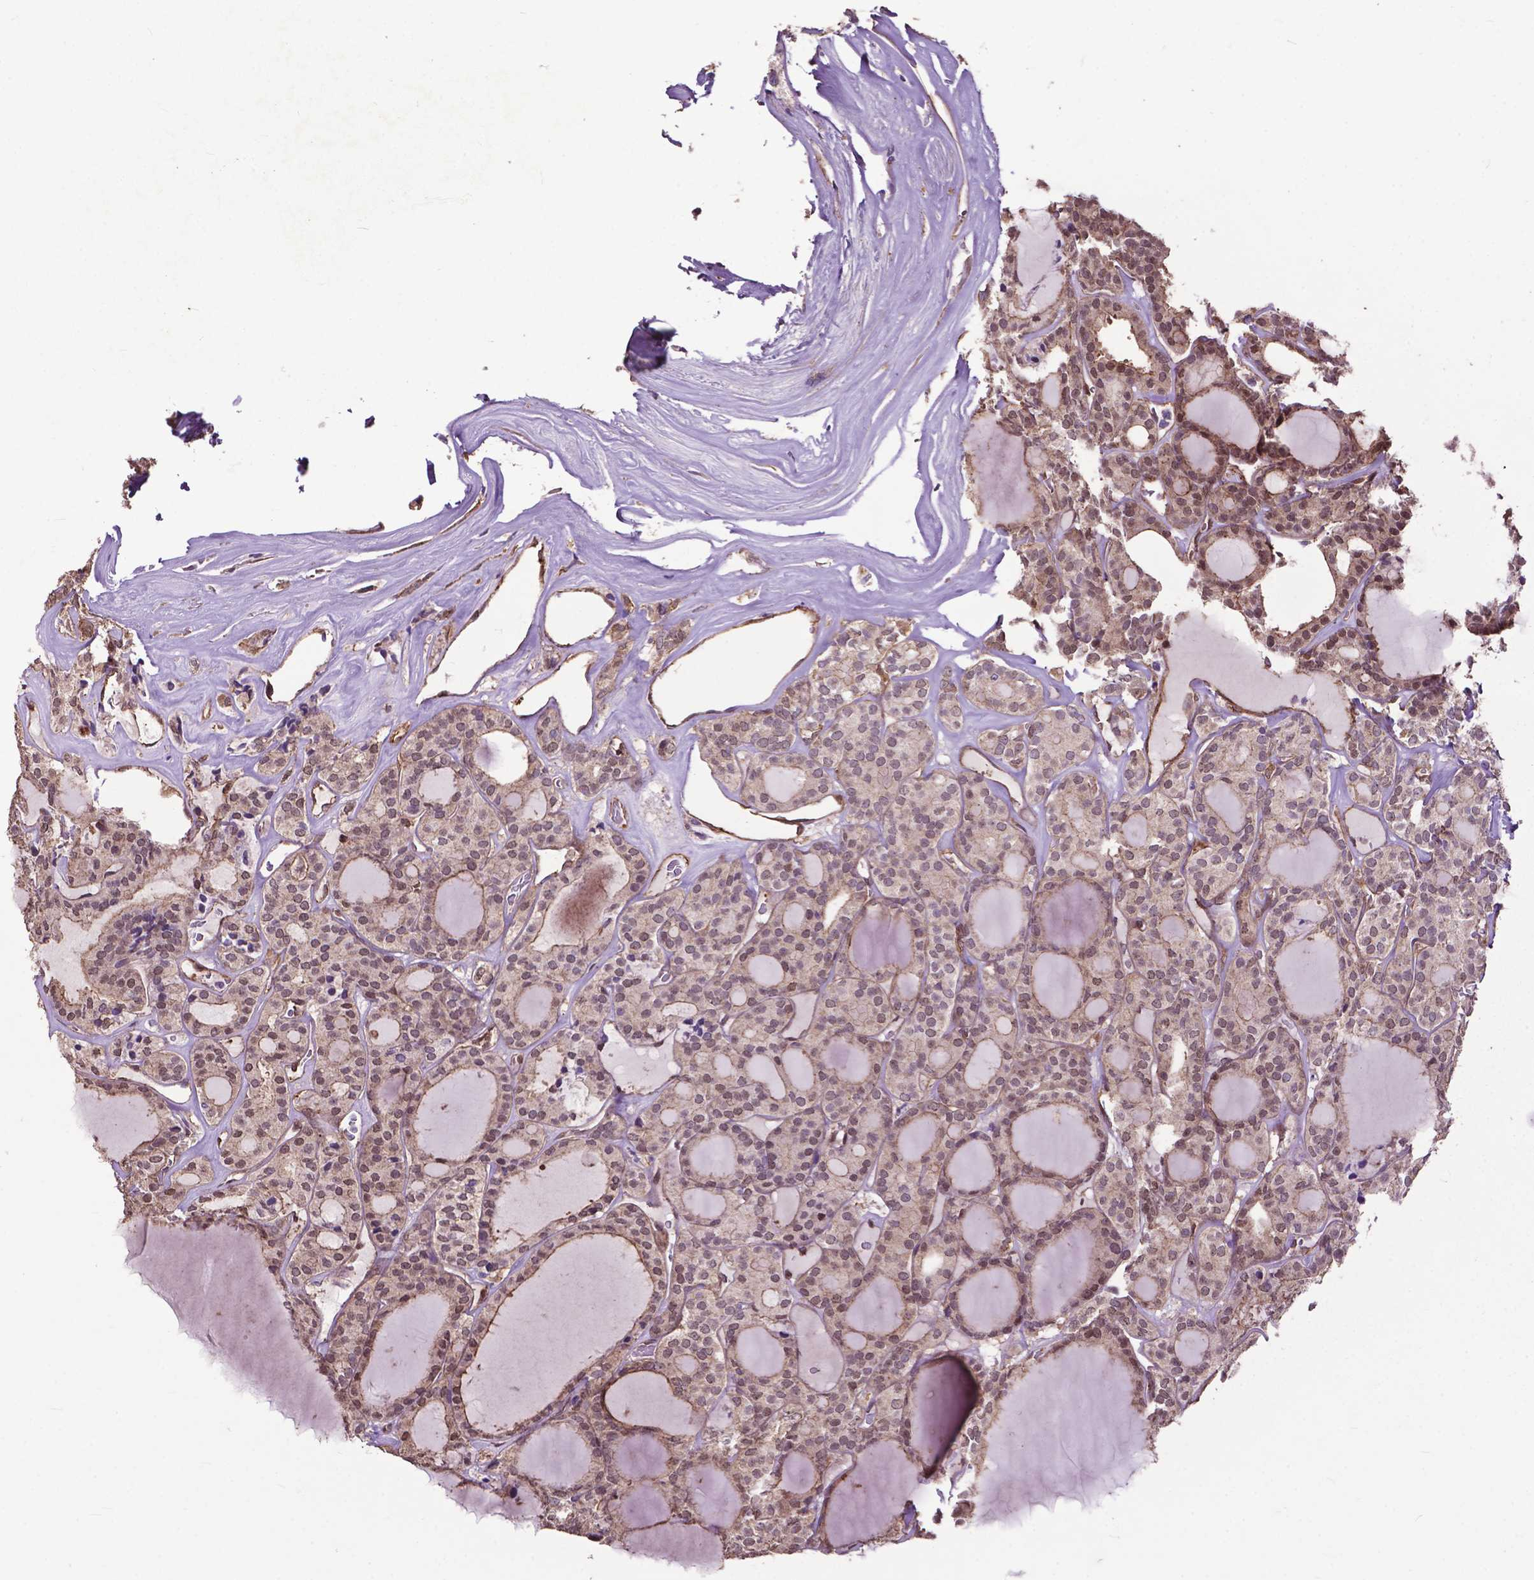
{"staining": {"intensity": "weak", "quantity": ">75%", "location": "cytoplasmic/membranous,nuclear"}, "tissue": "thyroid cancer", "cell_type": "Tumor cells", "image_type": "cancer", "snomed": [{"axis": "morphology", "description": "Follicular adenoma carcinoma, NOS"}, {"axis": "topography", "description": "Thyroid gland"}], "caption": "Human thyroid cancer (follicular adenoma carcinoma) stained with a protein marker shows weak staining in tumor cells.", "gene": "PDLIM1", "patient": {"sex": "male", "age": 74}}